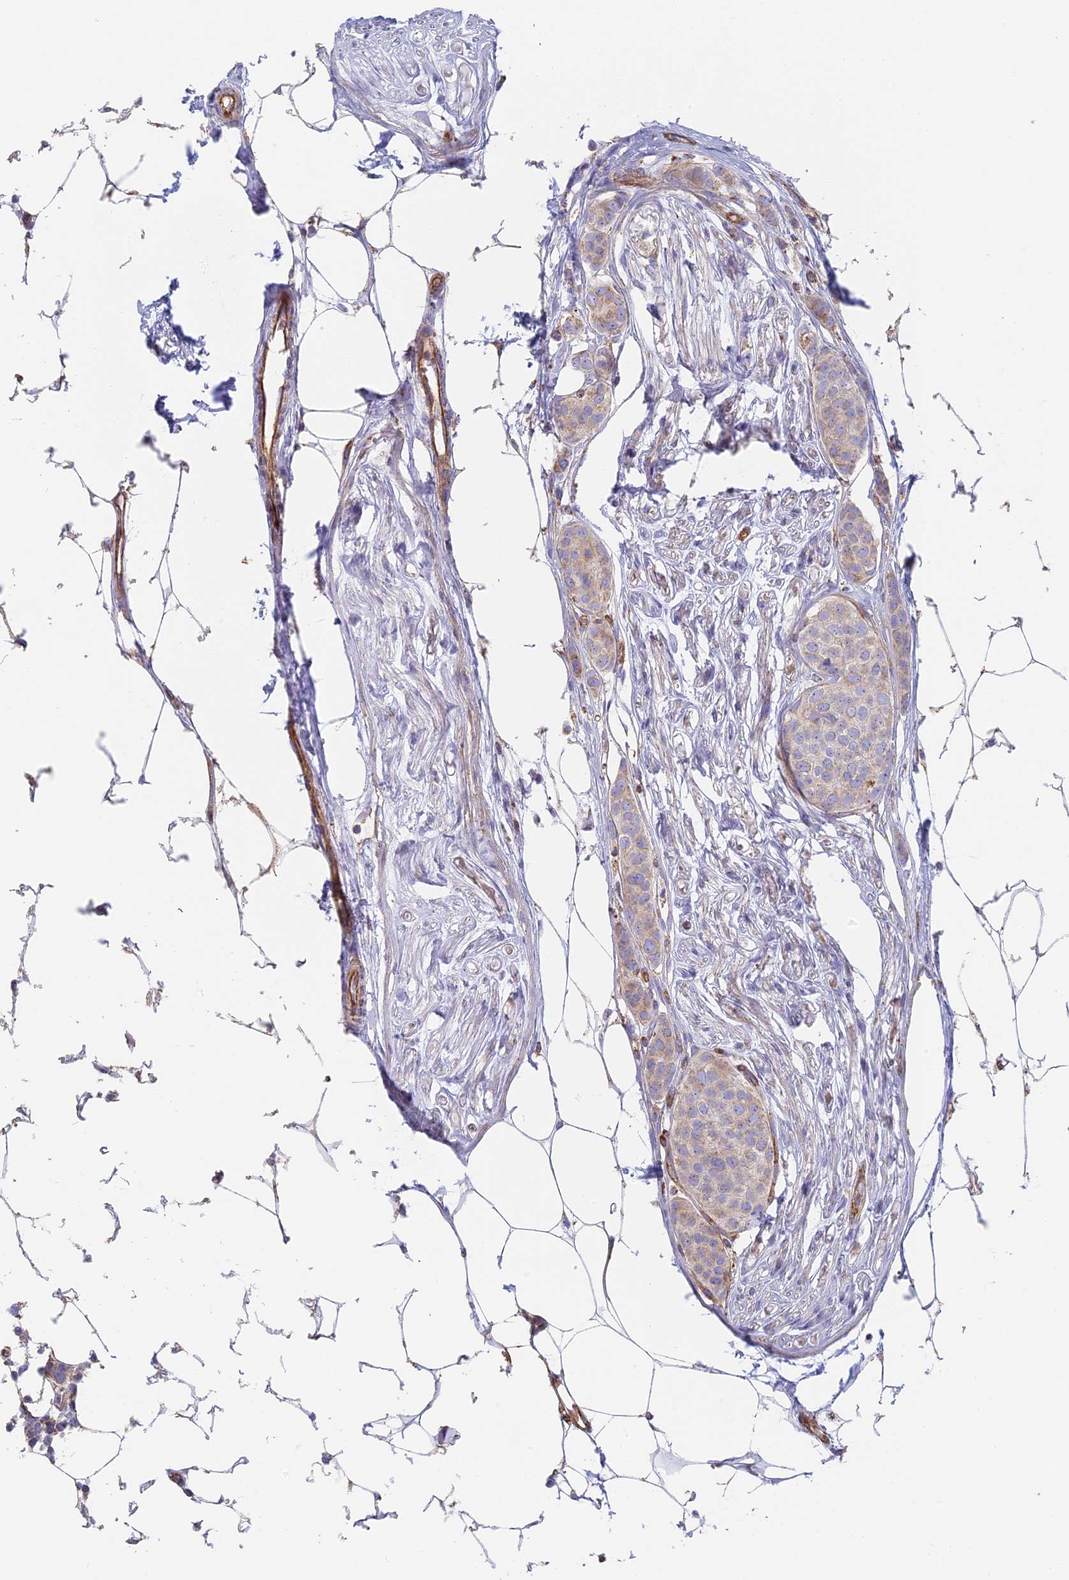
{"staining": {"intensity": "weak", "quantity": "25%-75%", "location": "cytoplasmic/membranous"}, "tissue": "breast cancer", "cell_type": "Tumor cells", "image_type": "cancer", "snomed": [{"axis": "morphology", "description": "Duct carcinoma"}, {"axis": "topography", "description": "Breast"}], "caption": "Immunohistochemical staining of breast cancer (intraductal carcinoma) demonstrates weak cytoplasmic/membranous protein positivity in approximately 25%-75% of tumor cells.", "gene": "DDA1", "patient": {"sex": "female", "age": 72}}